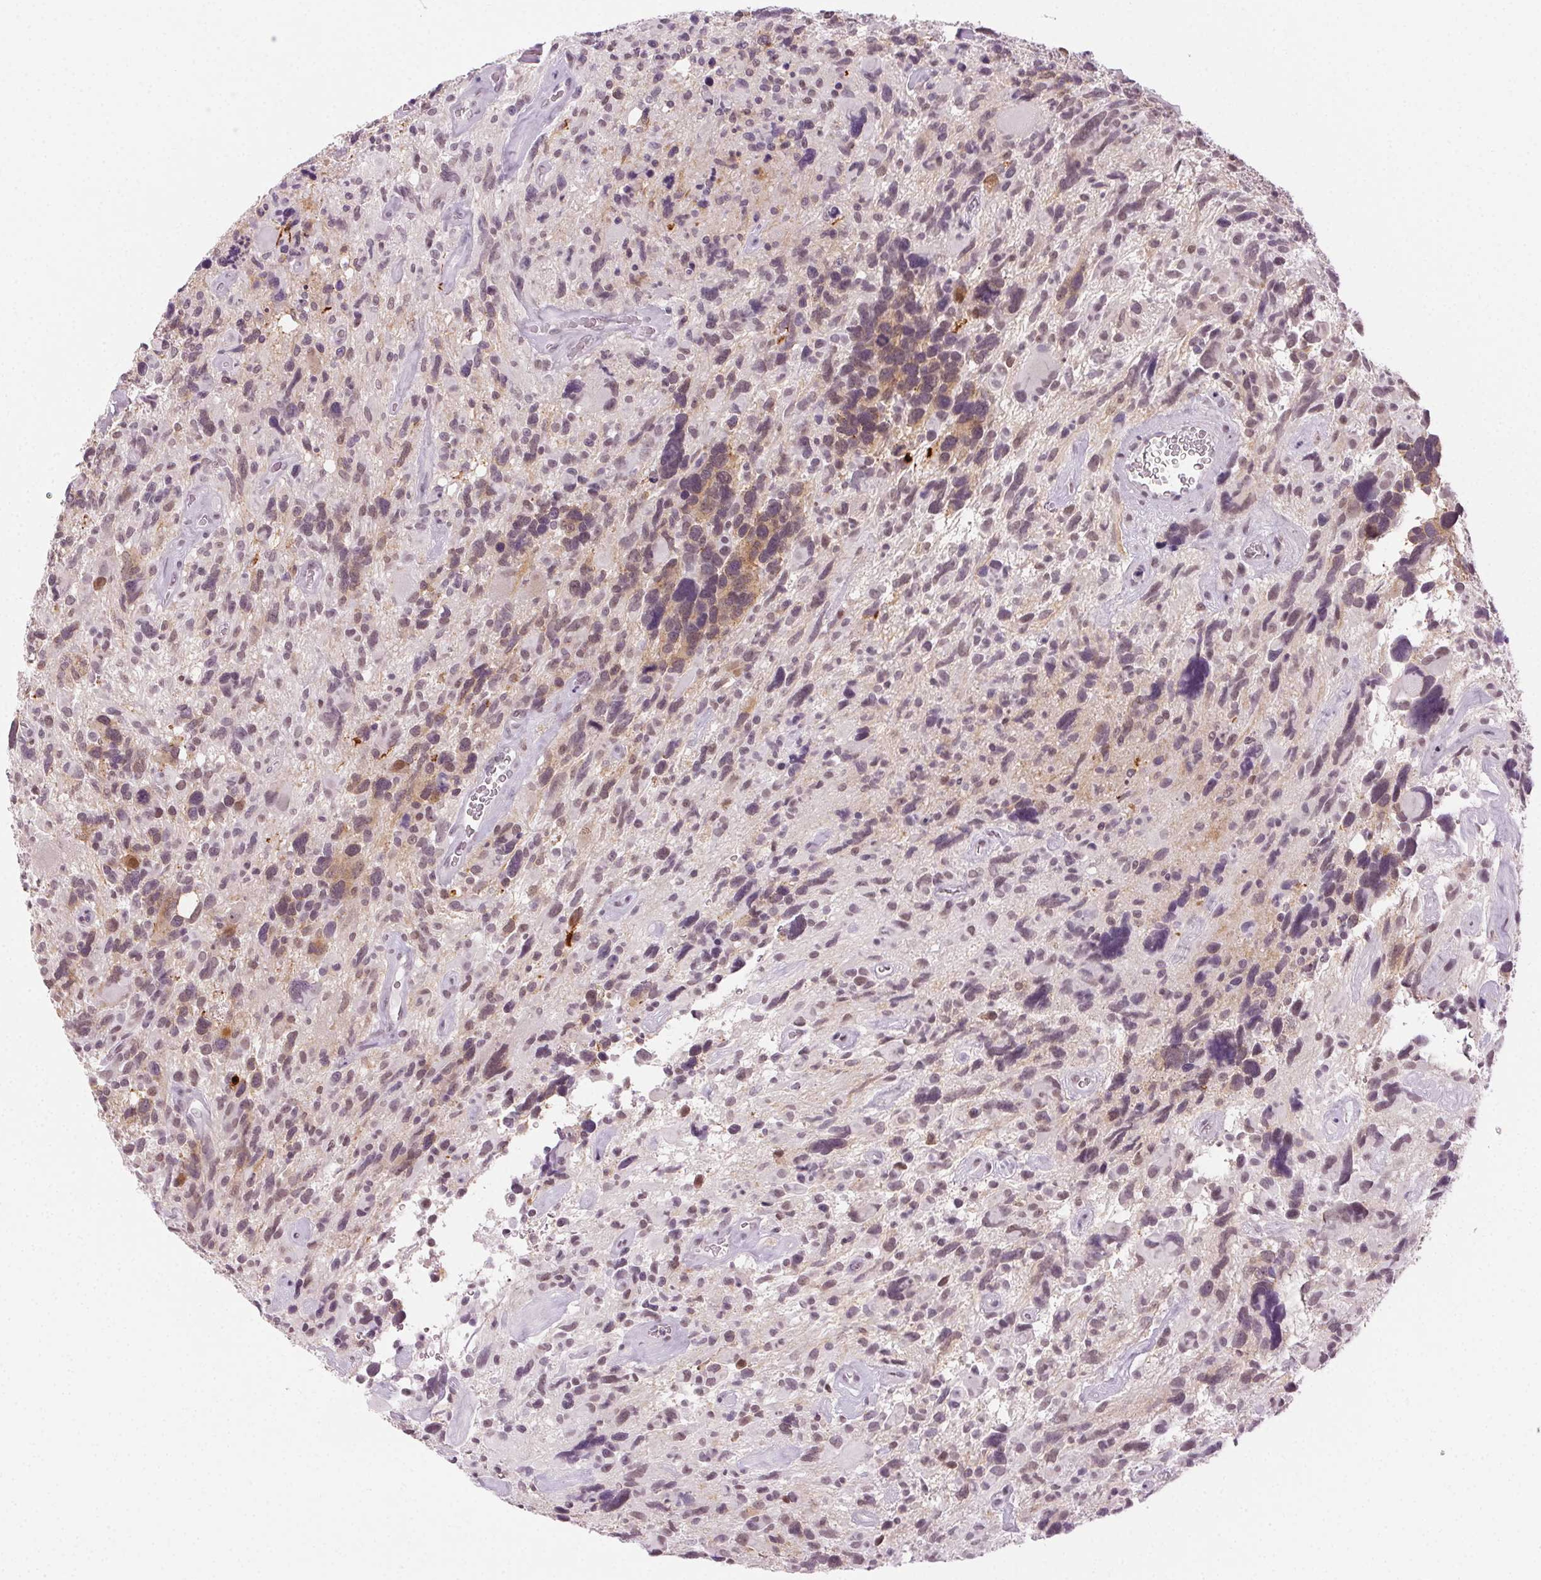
{"staining": {"intensity": "weak", "quantity": "25%-75%", "location": "cytoplasmic/membranous,nuclear"}, "tissue": "glioma", "cell_type": "Tumor cells", "image_type": "cancer", "snomed": [{"axis": "morphology", "description": "Glioma, malignant, High grade"}, {"axis": "topography", "description": "Brain"}], "caption": "Protein staining by IHC exhibits weak cytoplasmic/membranous and nuclear positivity in approximately 25%-75% of tumor cells in high-grade glioma (malignant).", "gene": "AIF1L", "patient": {"sex": "male", "age": 49}}